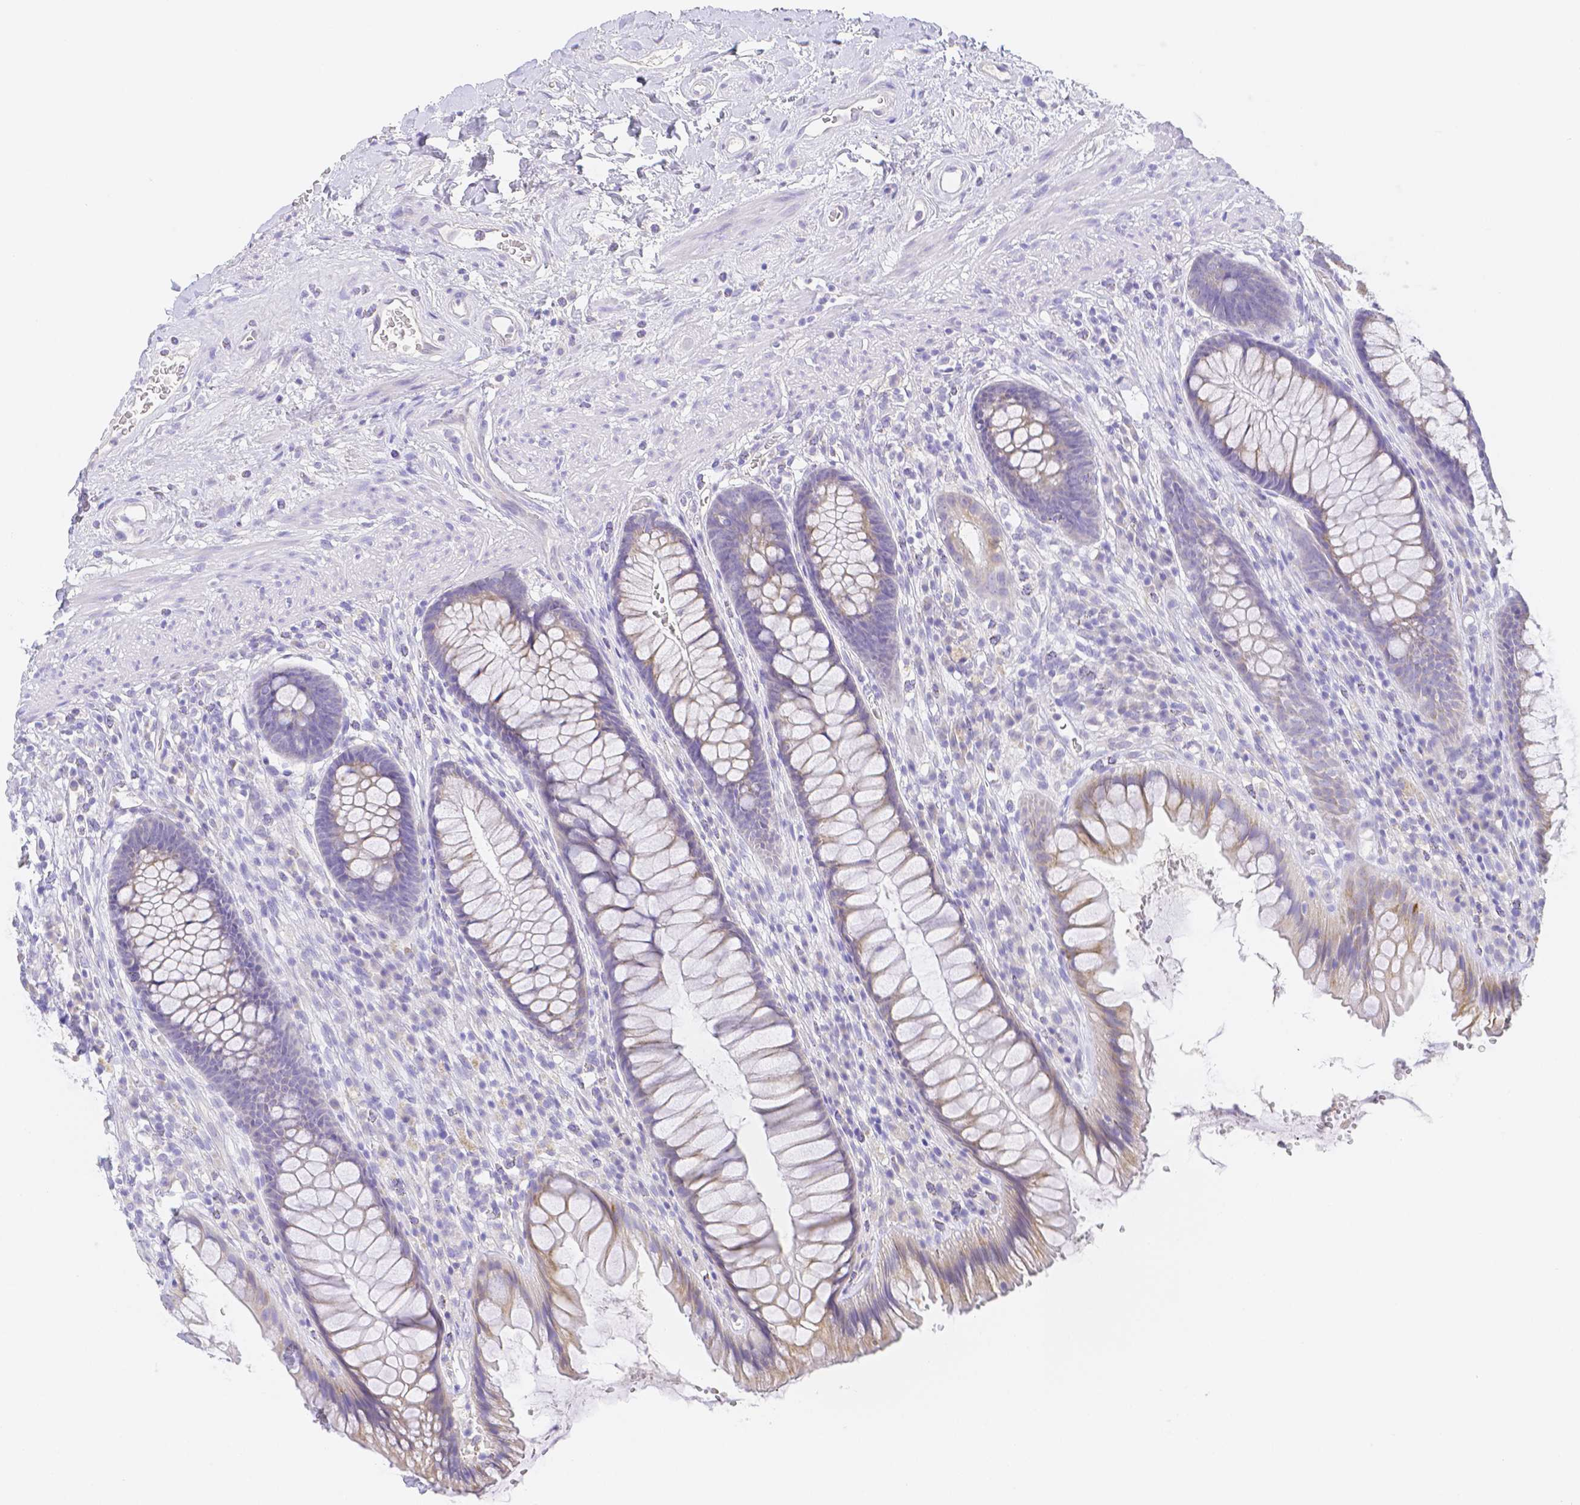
{"staining": {"intensity": "weak", "quantity": "<25%", "location": "cytoplasmic/membranous"}, "tissue": "rectum", "cell_type": "Glandular cells", "image_type": "normal", "snomed": [{"axis": "morphology", "description": "Normal tissue, NOS"}, {"axis": "topography", "description": "Rectum"}], "caption": "IHC histopathology image of benign rectum: rectum stained with DAB exhibits no significant protein positivity in glandular cells.", "gene": "ZG16B", "patient": {"sex": "male", "age": 53}}